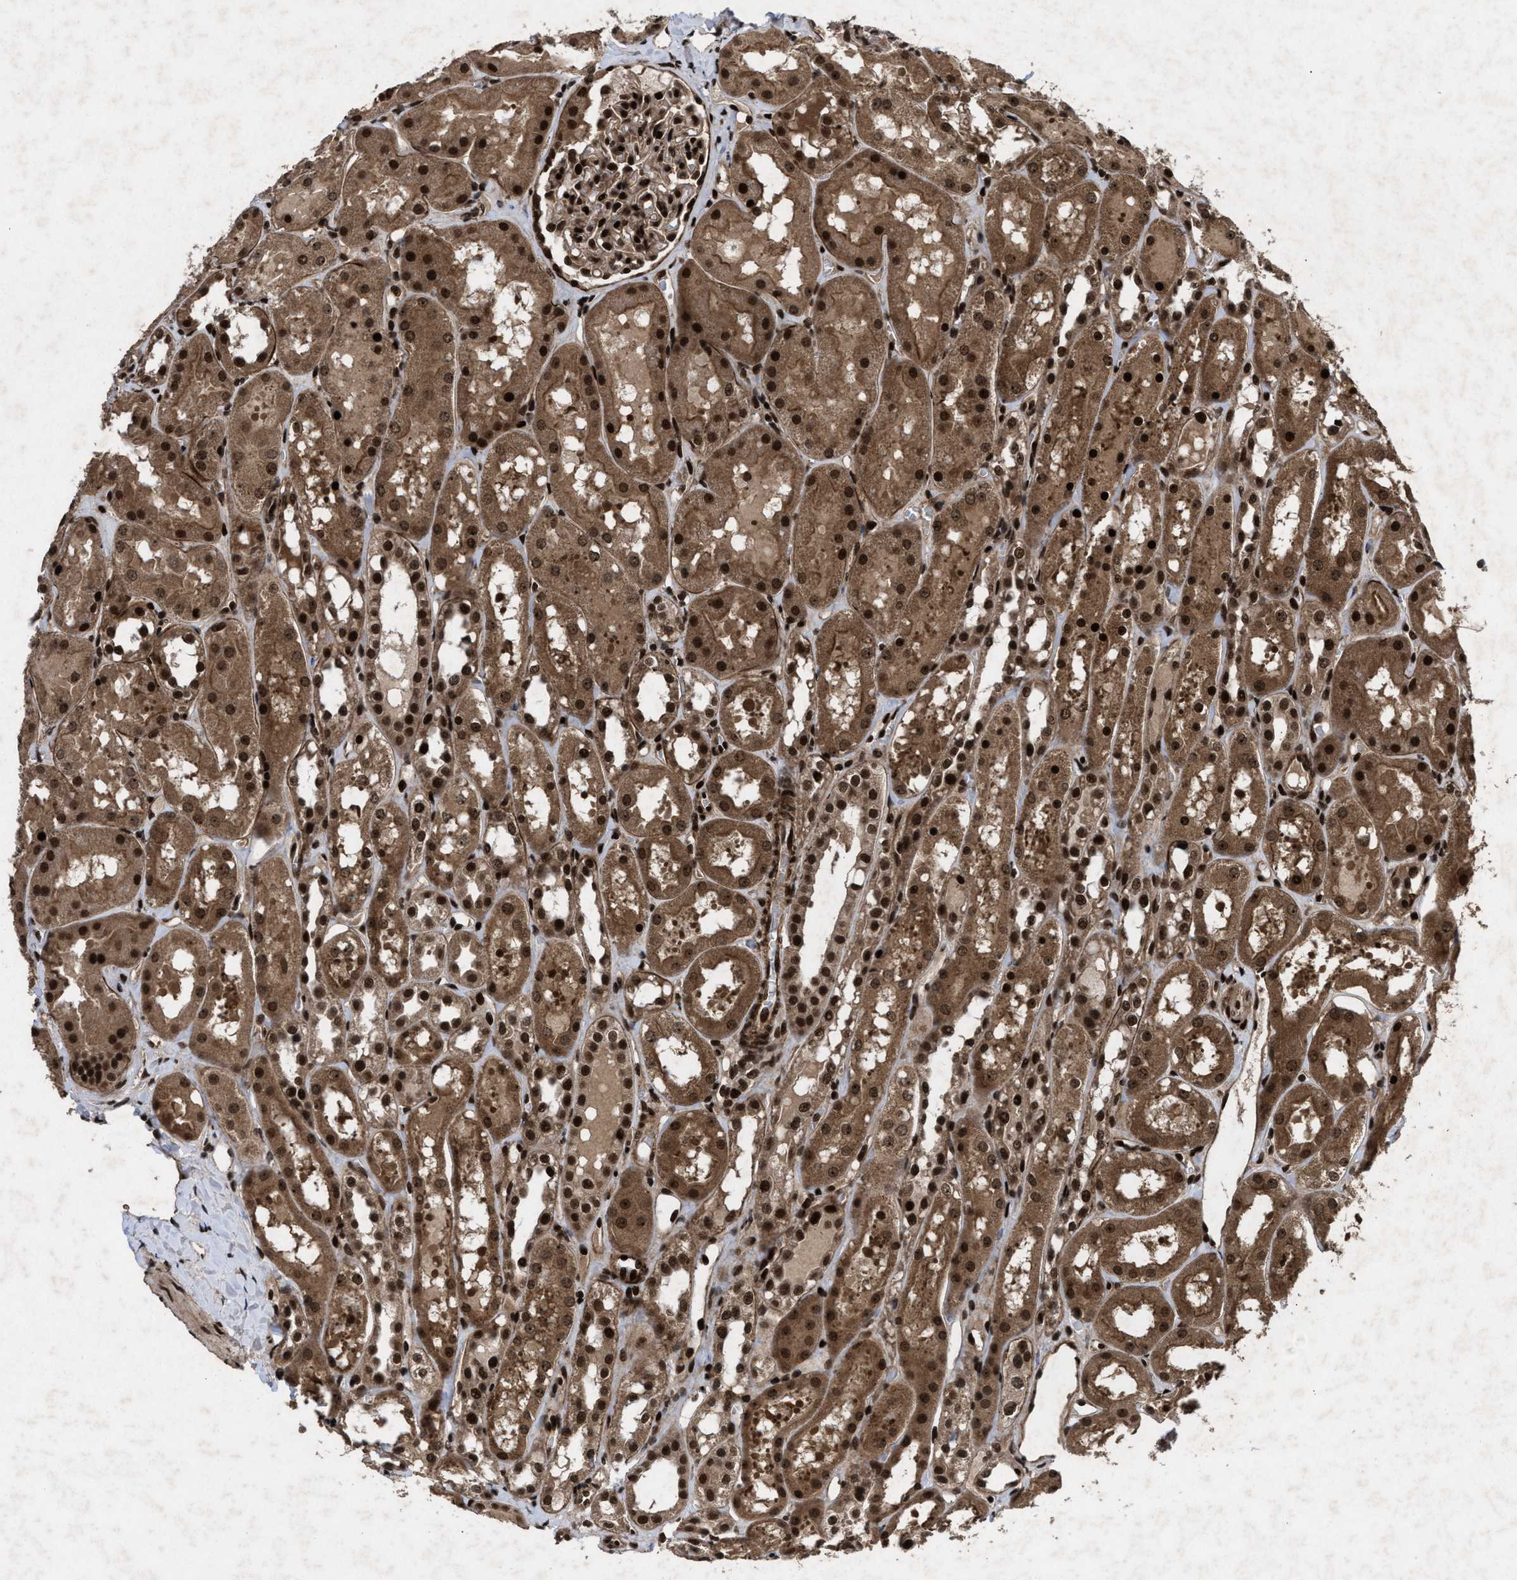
{"staining": {"intensity": "strong", "quantity": ">75%", "location": "nuclear"}, "tissue": "kidney", "cell_type": "Cells in glomeruli", "image_type": "normal", "snomed": [{"axis": "morphology", "description": "Normal tissue, NOS"}, {"axis": "topography", "description": "Kidney"}, {"axis": "topography", "description": "Urinary bladder"}], "caption": "Kidney stained with IHC reveals strong nuclear expression in approximately >75% of cells in glomeruli.", "gene": "WIZ", "patient": {"sex": "male", "age": 16}}